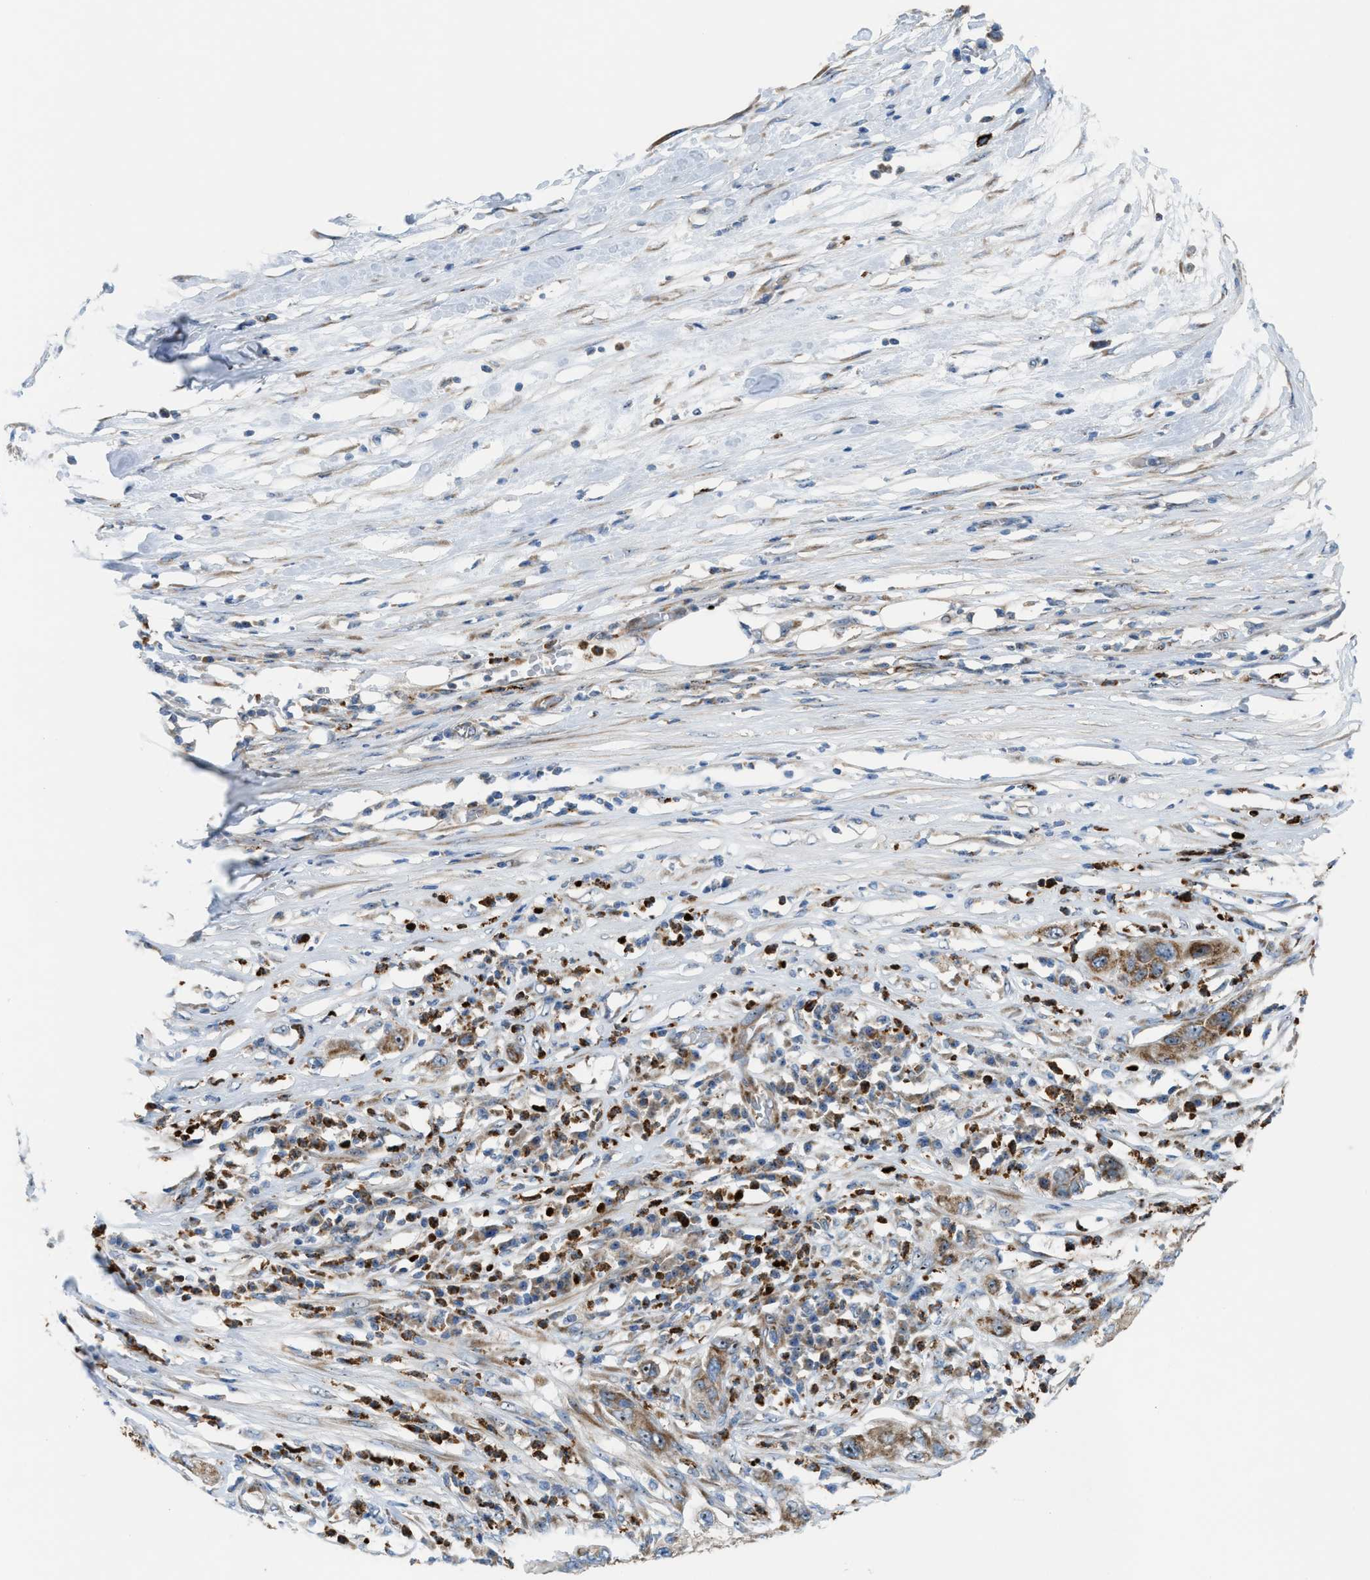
{"staining": {"intensity": "moderate", "quantity": ">75%", "location": "cytoplasmic/membranous,nuclear"}, "tissue": "pancreatic cancer", "cell_type": "Tumor cells", "image_type": "cancer", "snomed": [{"axis": "morphology", "description": "Adenocarcinoma, NOS"}, {"axis": "topography", "description": "Pancreas"}], "caption": "This is an image of immunohistochemistry (IHC) staining of pancreatic adenocarcinoma, which shows moderate positivity in the cytoplasmic/membranous and nuclear of tumor cells.", "gene": "TPH1", "patient": {"sex": "female", "age": 78}}